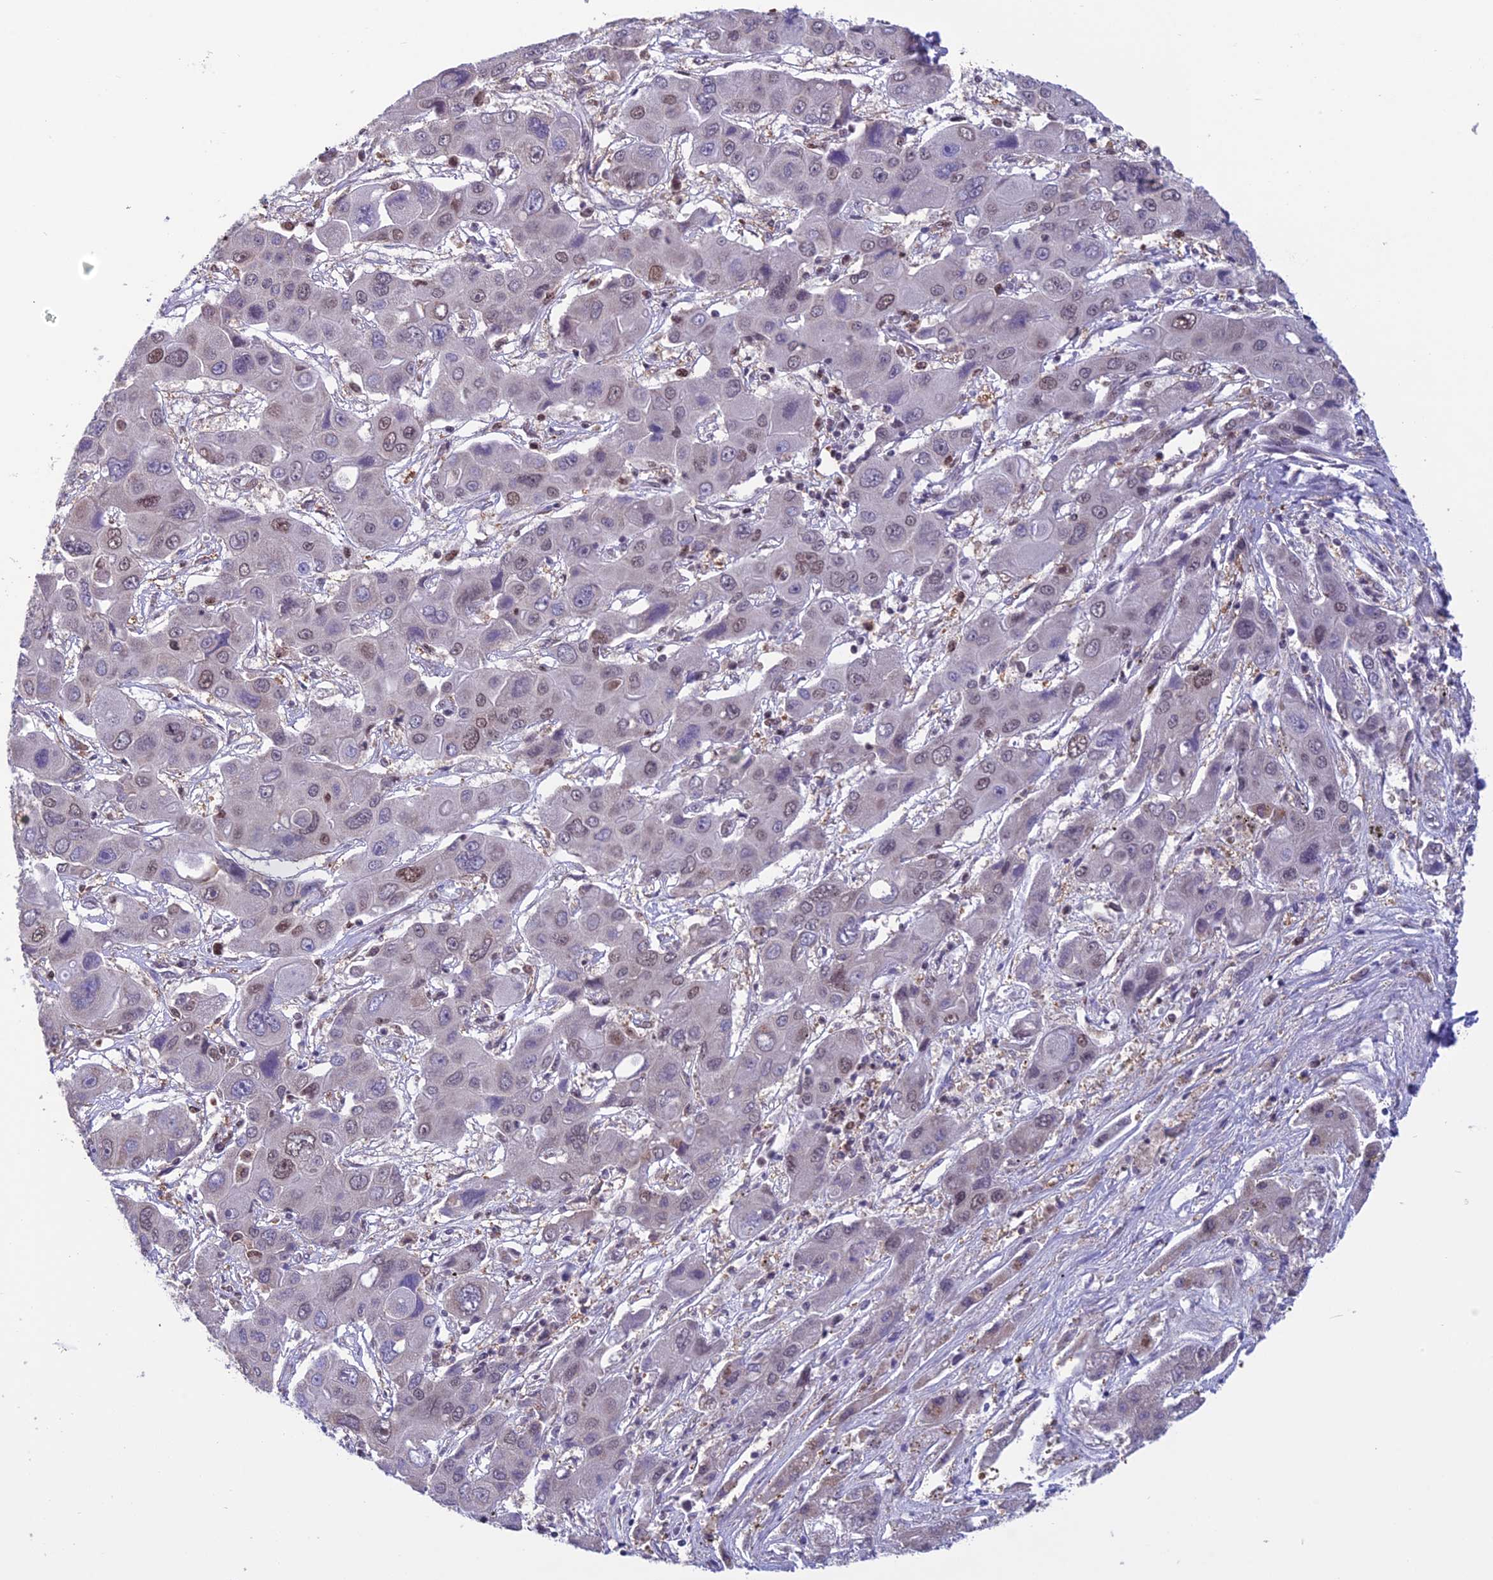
{"staining": {"intensity": "moderate", "quantity": "<25%", "location": "nuclear"}, "tissue": "liver cancer", "cell_type": "Tumor cells", "image_type": "cancer", "snomed": [{"axis": "morphology", "description": "Cholangiocarcinoma"}, {"axis": "topography", "description": "Liver"}], "caption": "Immunohistochemistry (DAB (3,3'-diaminobenzidine)) staining of liver cancer displays moderate nuclear protein positivity in approximately <25% of tumor cells.", "gene": "MIS12", "patient": {"sex": "male", "age": 67}}